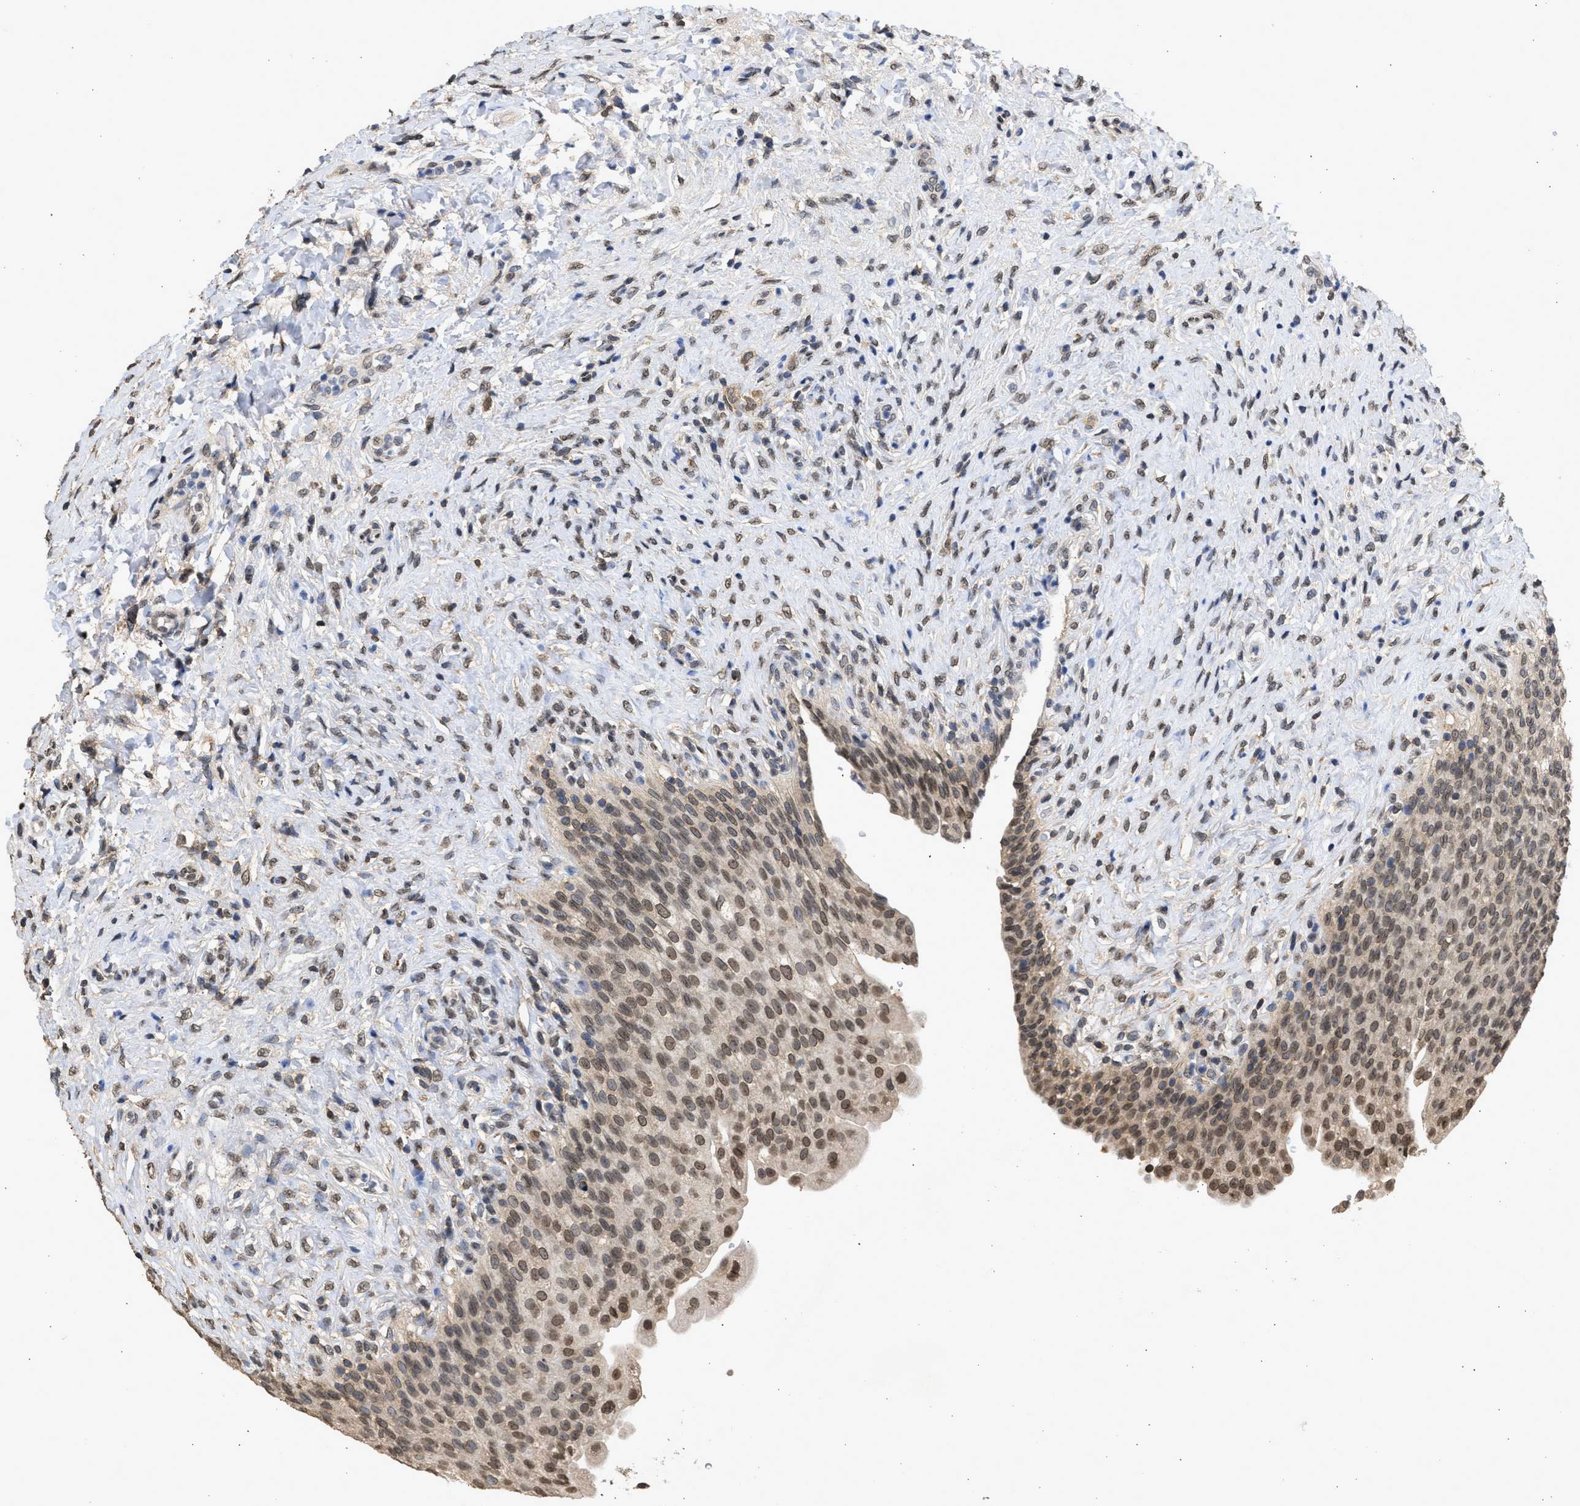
{"staining": {"intensity": "moderate", "quantity": ">75%", "location": "cytoplasmic/membranous,nuclear"}, "tissue": "urinary bladder", "cell_type": "Urothelial cells", "image_type": "normal", "snomed": [{"axis": "morphology", "description": "Urothelial carcinoma, High grade"}, {"axis": "topography", "description": "Urinary bladder"}], "caption": "This photomicrograph reveals immunohistochemistry (IHC) staining of benign human urinary bladder, with medium moderate cytoplasmic/membranous,nuclear expression in approximately >75% of urothelial cells.", "gene": "NUP35", "patient": {"sex": "male", "age": 46}}